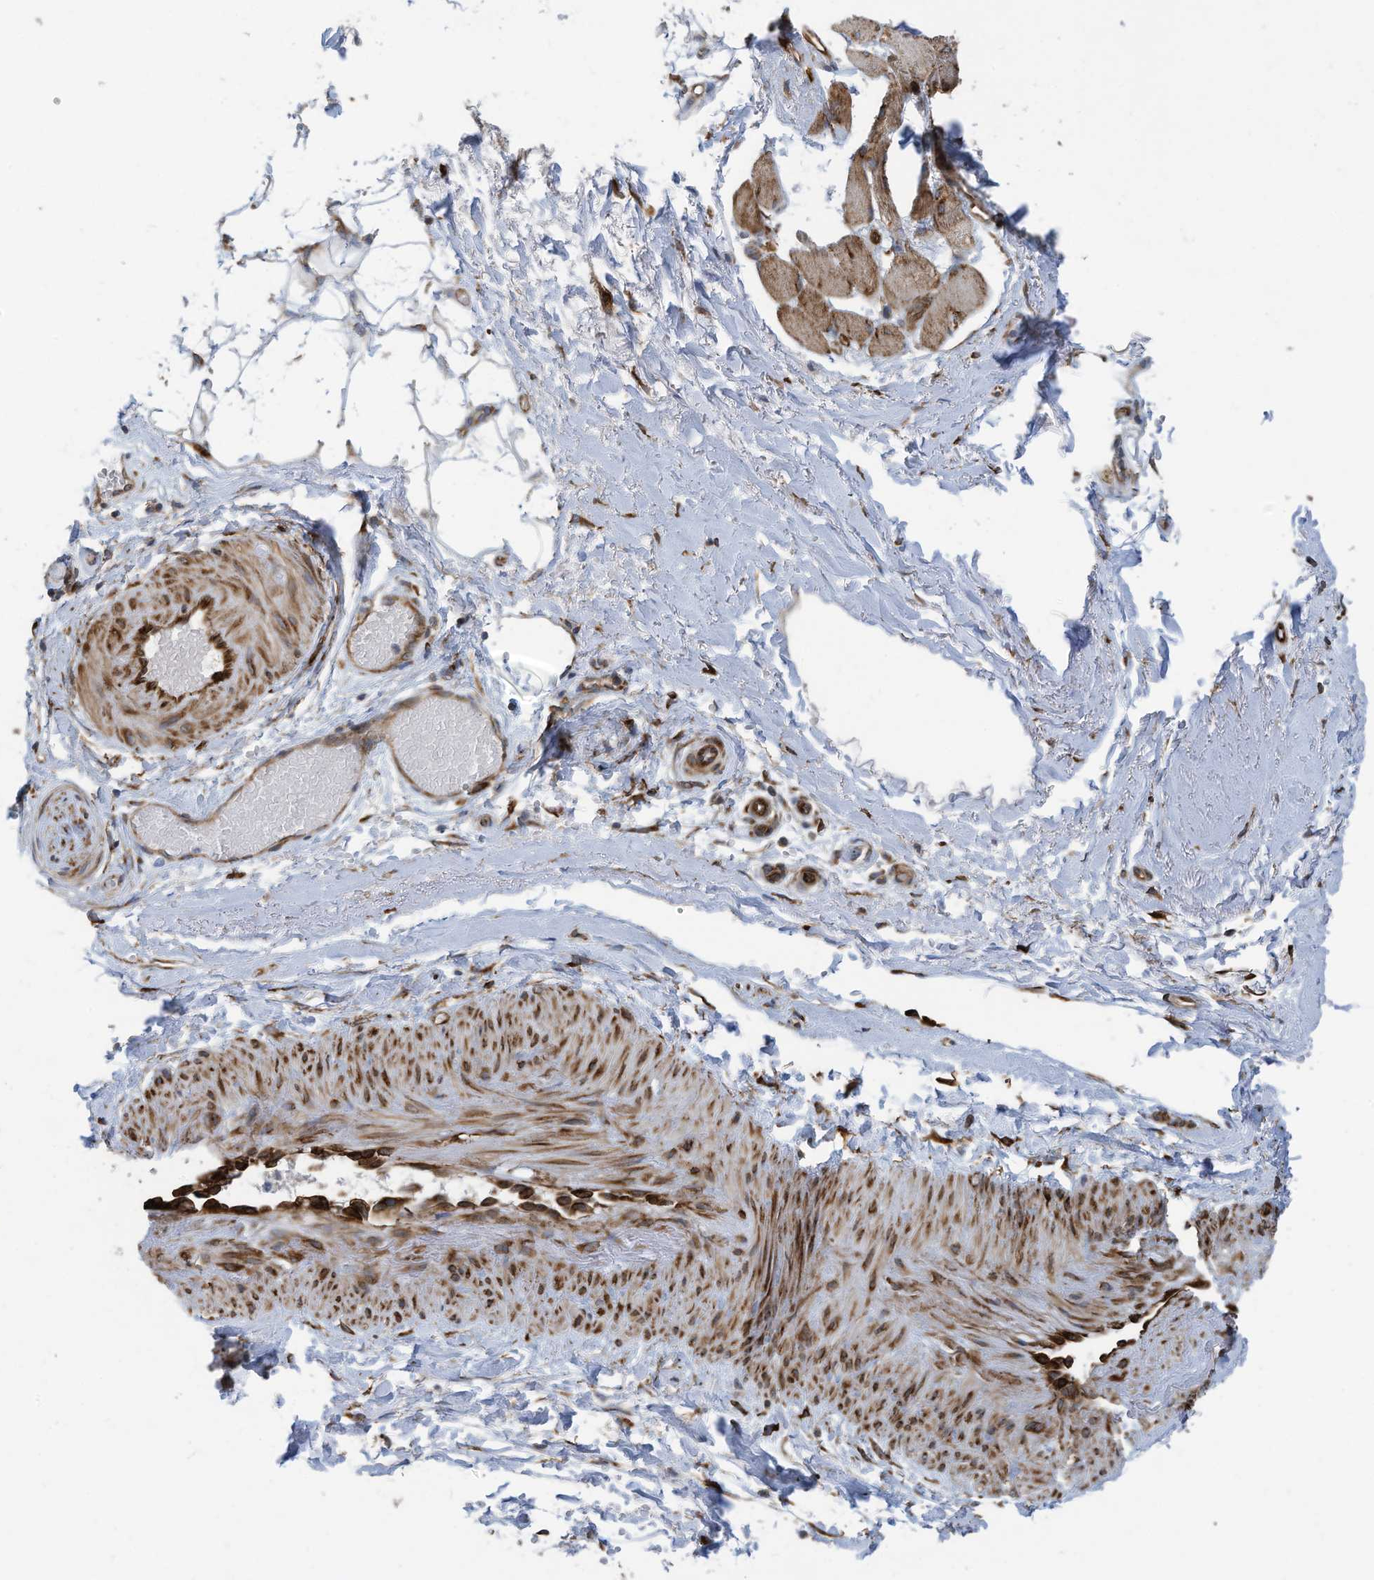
{"staining": {"intensity": "moderate", "quantity": ">75%", "location": "cytoplasmic/membranous"}, "tissue": "adipose tissue", "cell_type": "Adipocytes", "image_type": "normal", "snomed": [{"axis": "morphology", "description": "Normal tissue, NOS"}, {"axis": "morphology", "description": "Basal cell carcinoma"}, {"axis": "topography", "description": "Skin"}], "caption": "Immunohistochemistry staining of benign adipose tissue, which shows medium levels of moderate cytoplasmic/membranous expression in approximately >75% of adipocytes indicating moderate cytoplasmic/membranous protein positivity. The staining was performed using DAB (3,3'-diaminobenzidine) (brown) for protein detection and nuclei were counterstained in hematoxylin (blue).", "gene": "ZBTB45", "patient": {"sex": "female", "age": 89}}